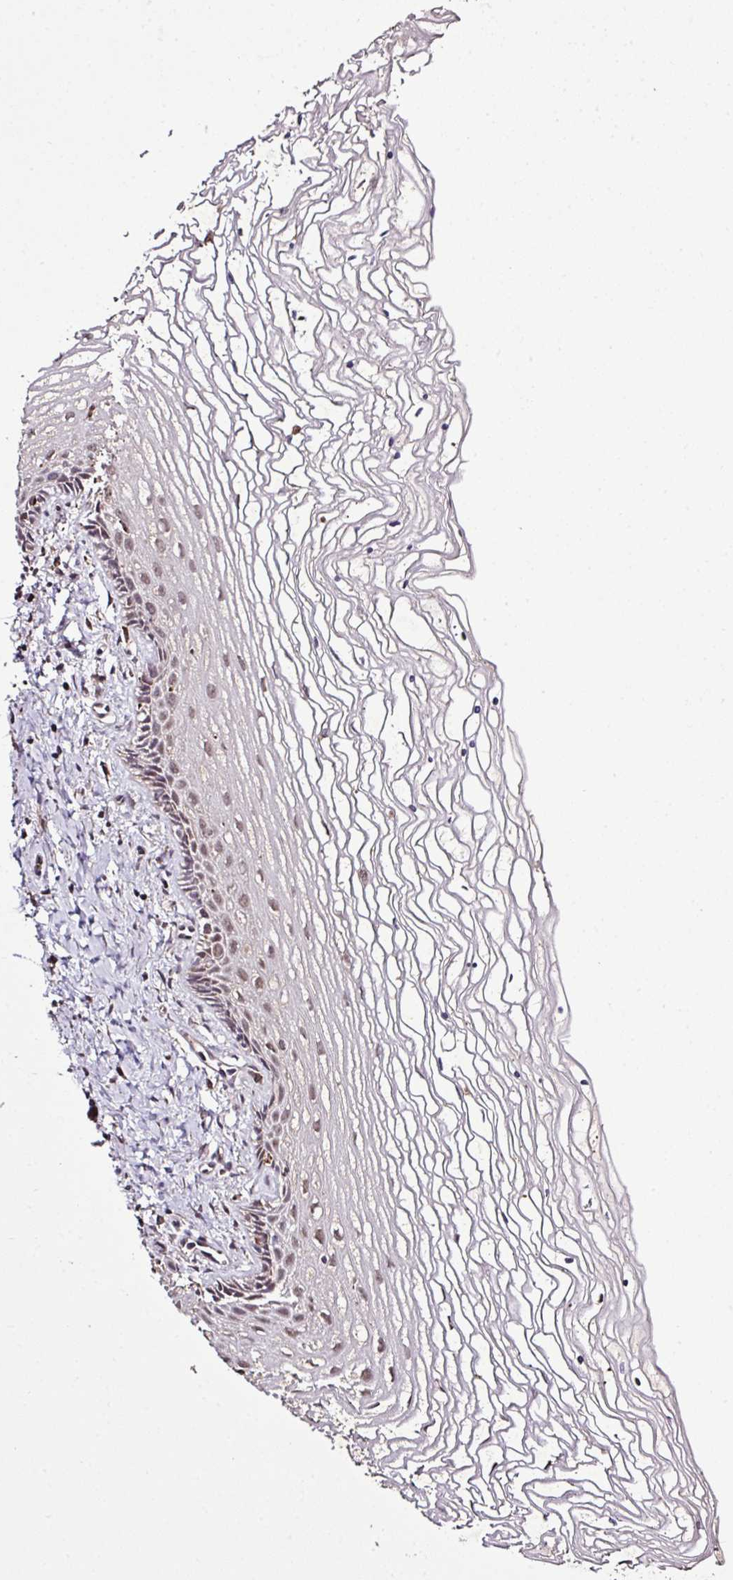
{"staining": {"intensity": "strong", "quantity": ">75%", "location": "cytoplasmic/membranous,nuclear"}, "tissue": "cervix", "cell_type": "Glandular cells", "image_type": "normal", "snomed": [{"axis": "morphology", "description": "Normal tissue, NOS"}, {"axis": "topography", "description": "Cervix"}], "caption": "Glandular cells display high levels of strong cytoplasmic/membranous,nuclear positivity in approximately >75% of cells in benign cervix.", "gene": "SMCO4", "patient": {"sex": "female", "age": 47}}